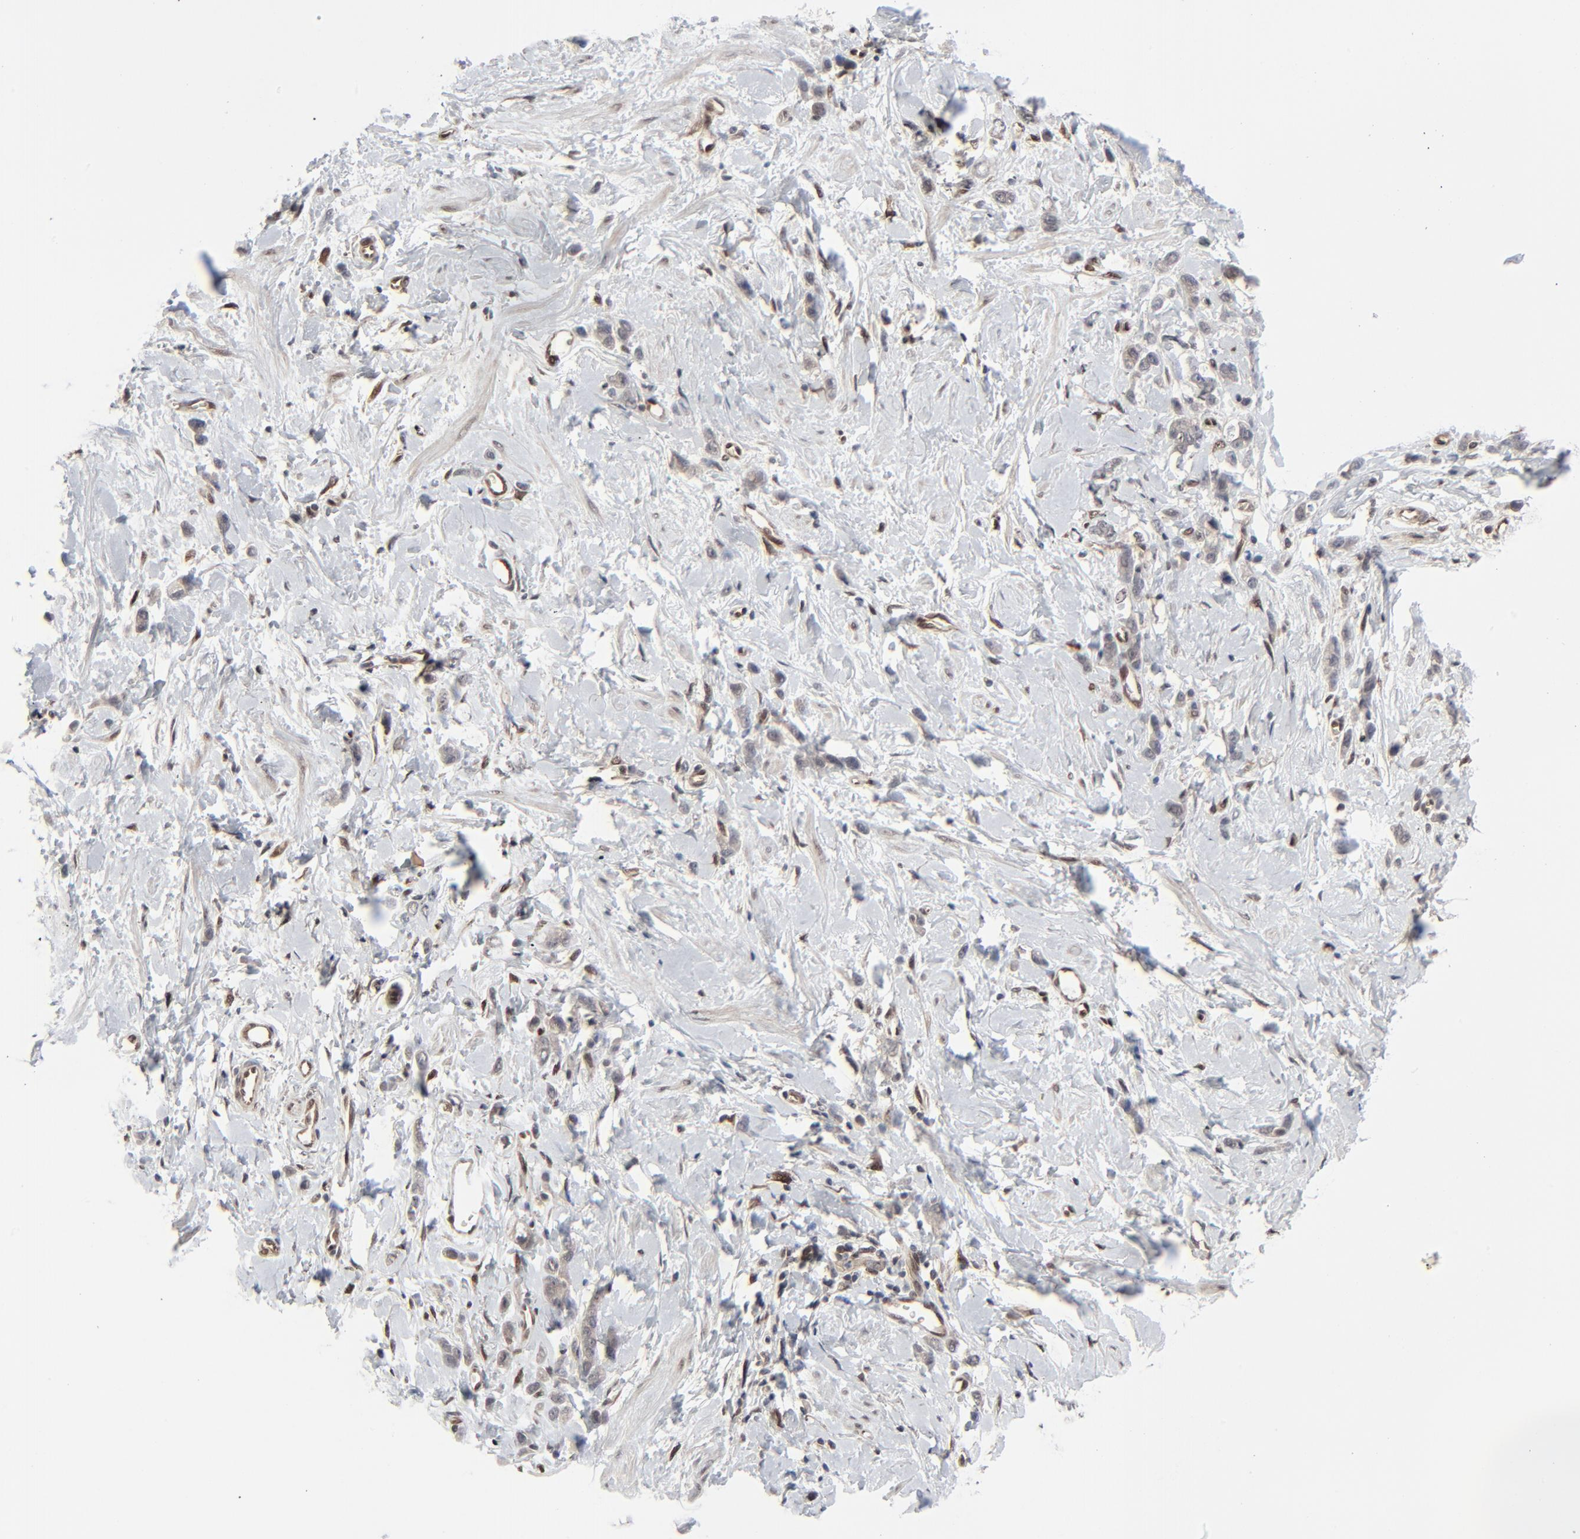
{"staining": {"intensity": "weak", "quantity": "25%-75%", "location": "nuclear"}, "tissue": "stomach cancer", "cell_type": "Tumor cells", "image_type": "cancer", "snomed": [{"axis": "morphology", "description": "Normal tissue, NOS"}, {"axis": "morphology", "description": "Adenocarcinoma, NOS"}, {"axis": "topography", "description": "Stomach"}], "caption": "Immunohistochemical staining of human adenocarcinoma (stomach) reveals weak nuclear protein positivity in about 25%-75% of tumor cells. Nuclei are stained in blue.", "gene": "AKT1", "patient": {"sex": "male", "age": 82}}